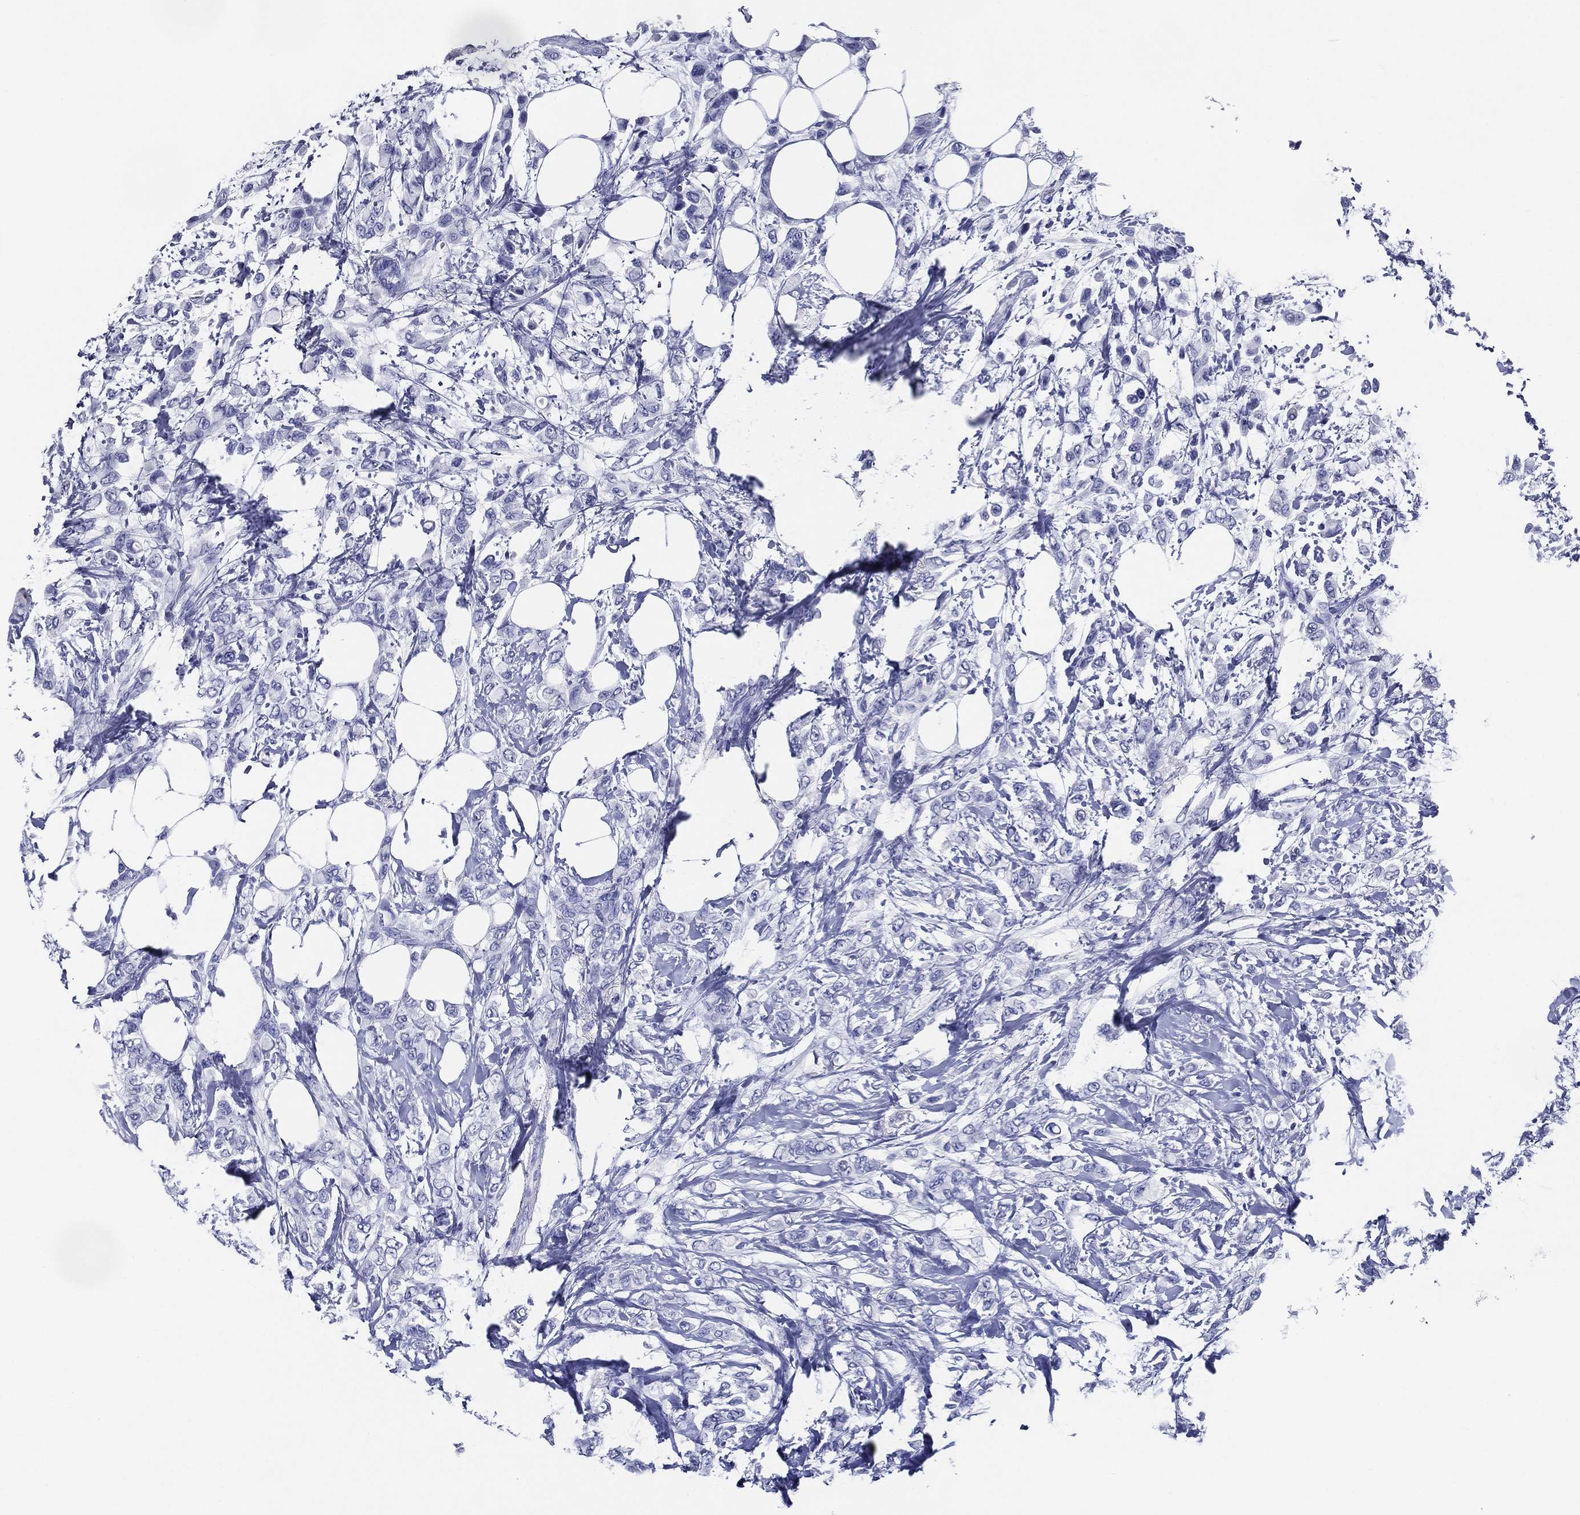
{"staining": {"intensity": "negative", "quantity": "none", "location": "none"}, "tissue": "breast cancer", "cell_type": "Tumor cells", "image_type": "cancer", "snomed": [{"axis": "morphology", "description": "Lobular carcinoma"}, {"axis": "topography", "description": "Breast"}], "caption": "A high-resolution photomicrograph shows IHC staining of breast lobular carcinoma, which shows no significant staining in tumor cells.", "gene": "ACE2", "patient": {"sex": "female", "age": 66}}